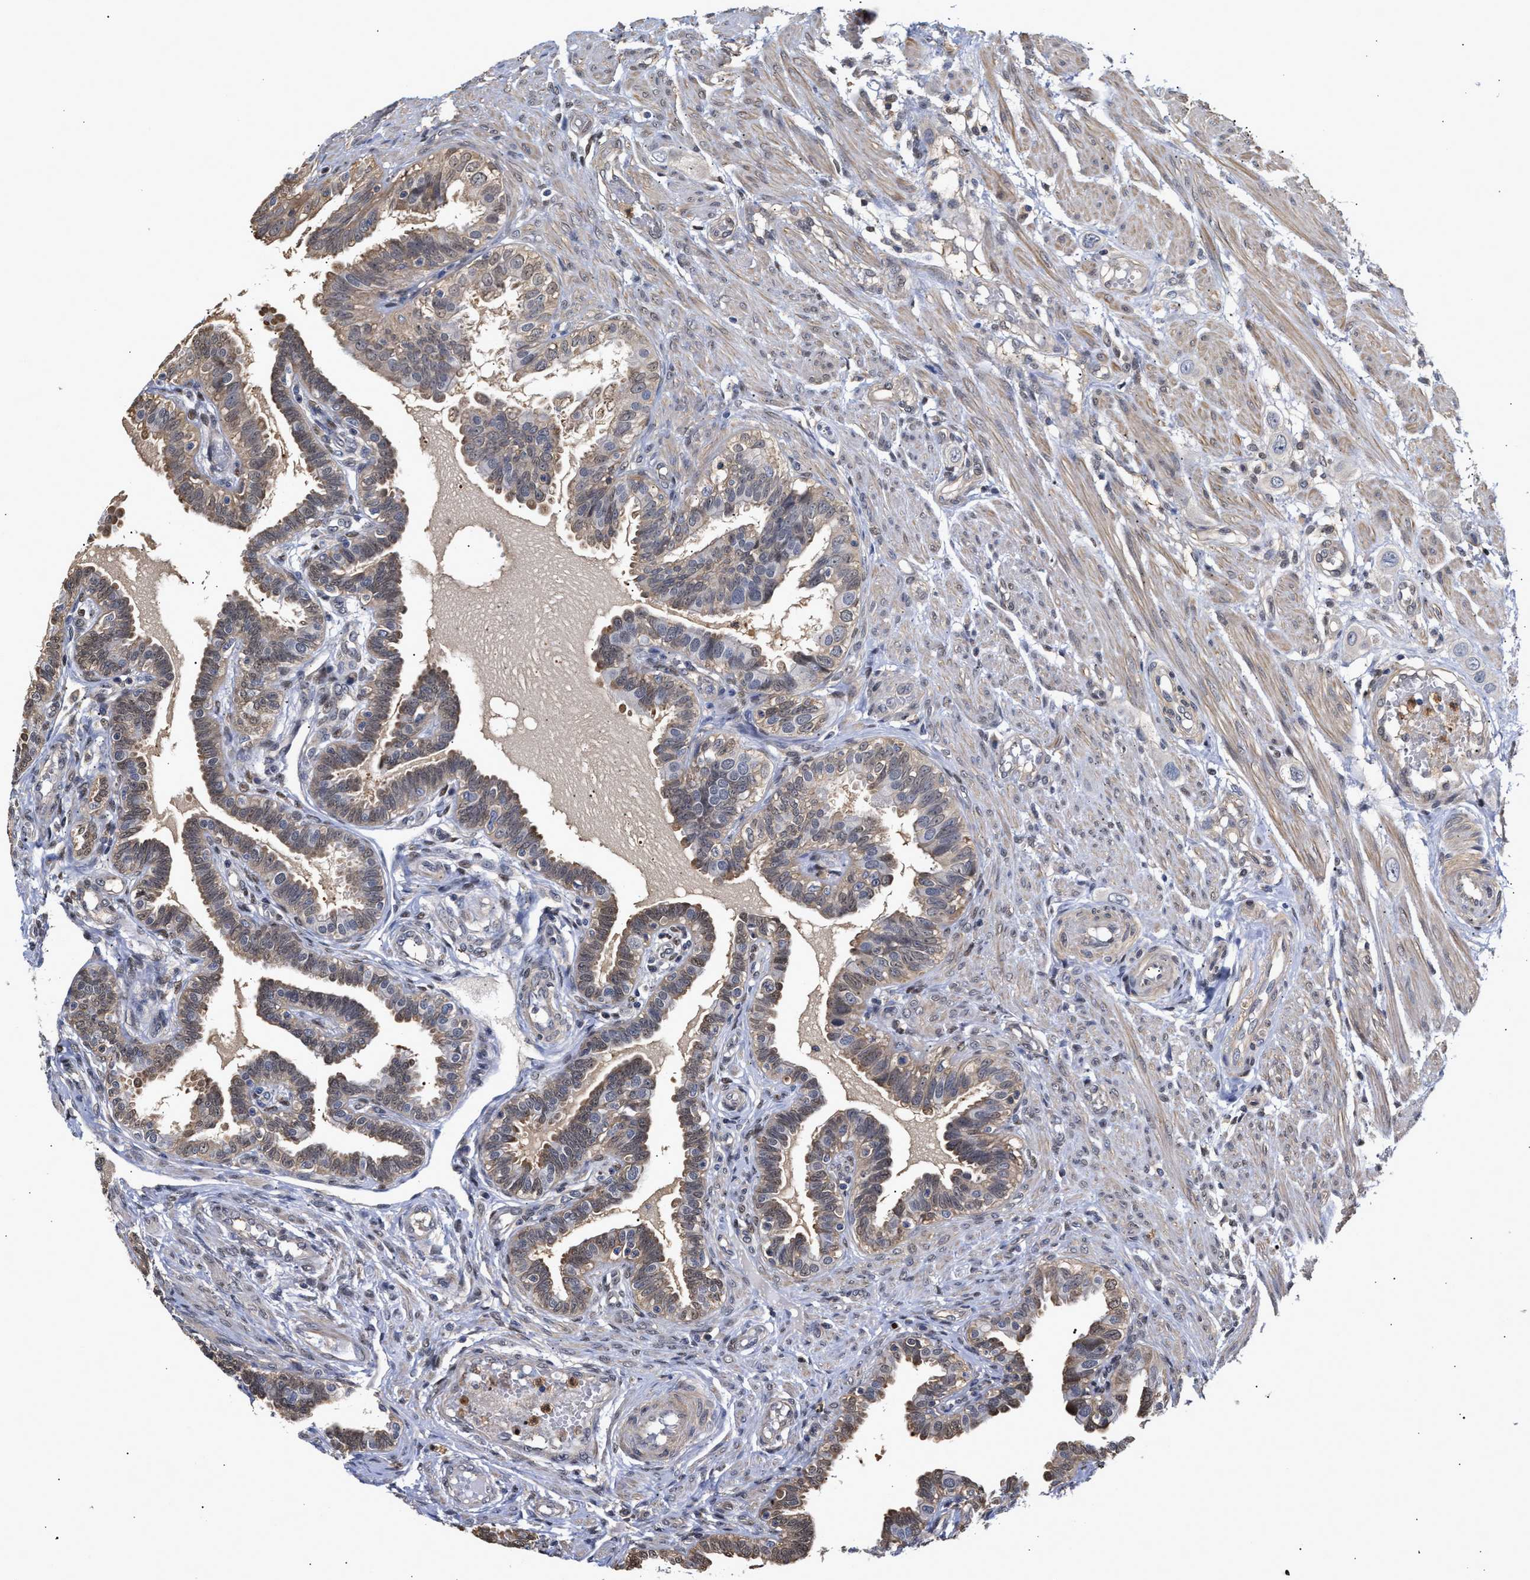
{"staining": {"intensity": "weak", "quantity": "25%-75%", "location": "cytoplasmic/membranous"}, "tissue": "fallopian tube", "cell_type": "Glandular cells", "image_type": "normal", "snomed": [{"axis": "morphology", "description": "Normal tissue, NOS"}, {"axis": "topography", "description": "Fallopian tube"}, {"axis": "topography", "description": "Placenta"}], "caption": "Human fallopian tube stained with a brown dye displays weak cytoplasmic/membranous positive expression in approximately 25%-75% of glandular cells.", "gene": "KLHDC1", "patient": {"sex": "female", "age": 34}}